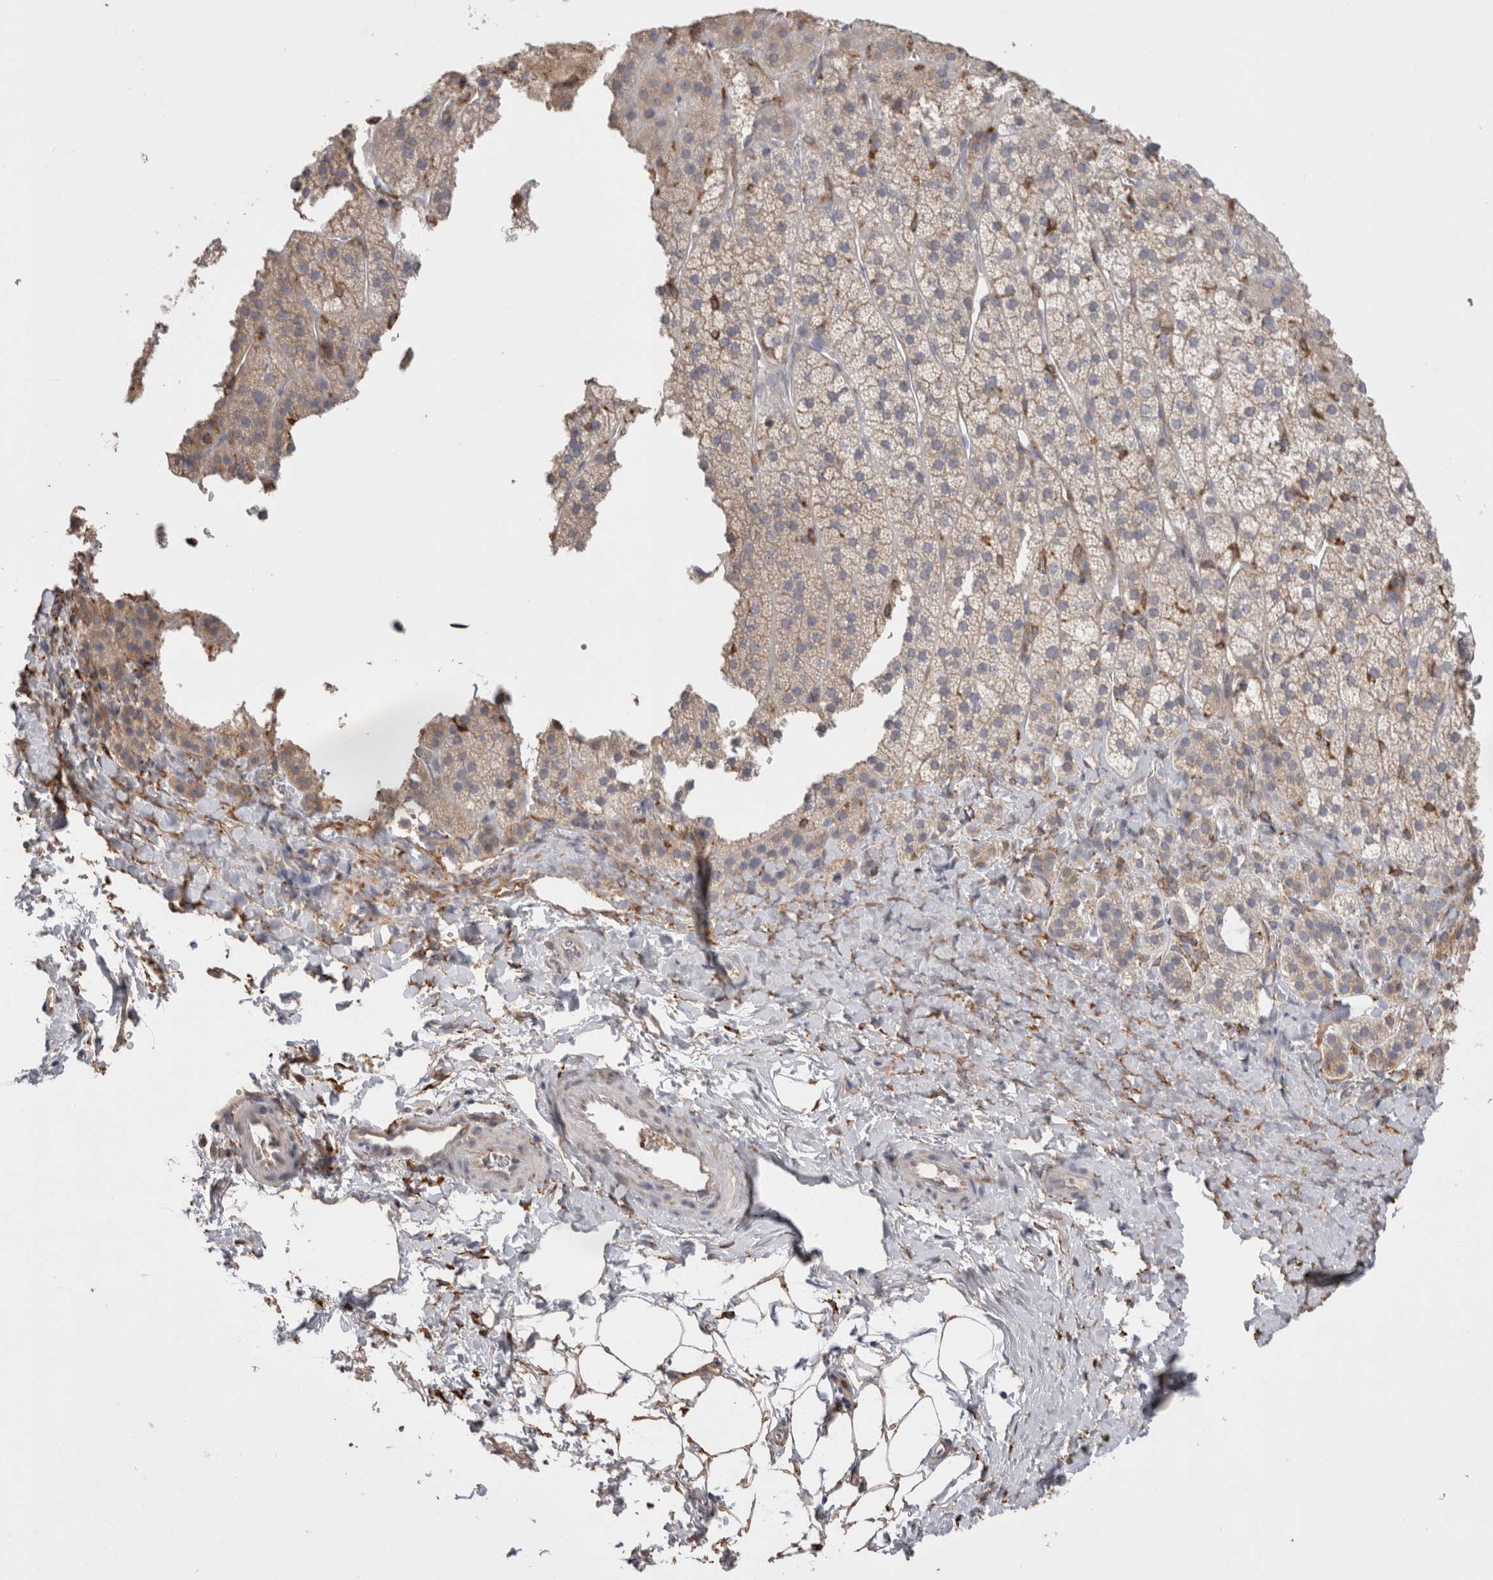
{"staining": {"intensity": "weak", "quantity": "25%-75%", "location": "cytoplasmic/membranous"}, "tissue": "adrenal gland", "cell_type": "Glandular cells", "image_type": "normal", "snomed": [{"axis": "morphology", "description": "Normal tissue, NOS"}, {"axis": "topography", "description": "Adrenal gland"}], "caption": "This is an image of immunohistochemistry staining of benign adrenal gland, which shows weak expression in the cytoplasmic/membranous of glandular cells.", "gene": "LRPAP1", "patient": {"sex": "female", "age": 44}}